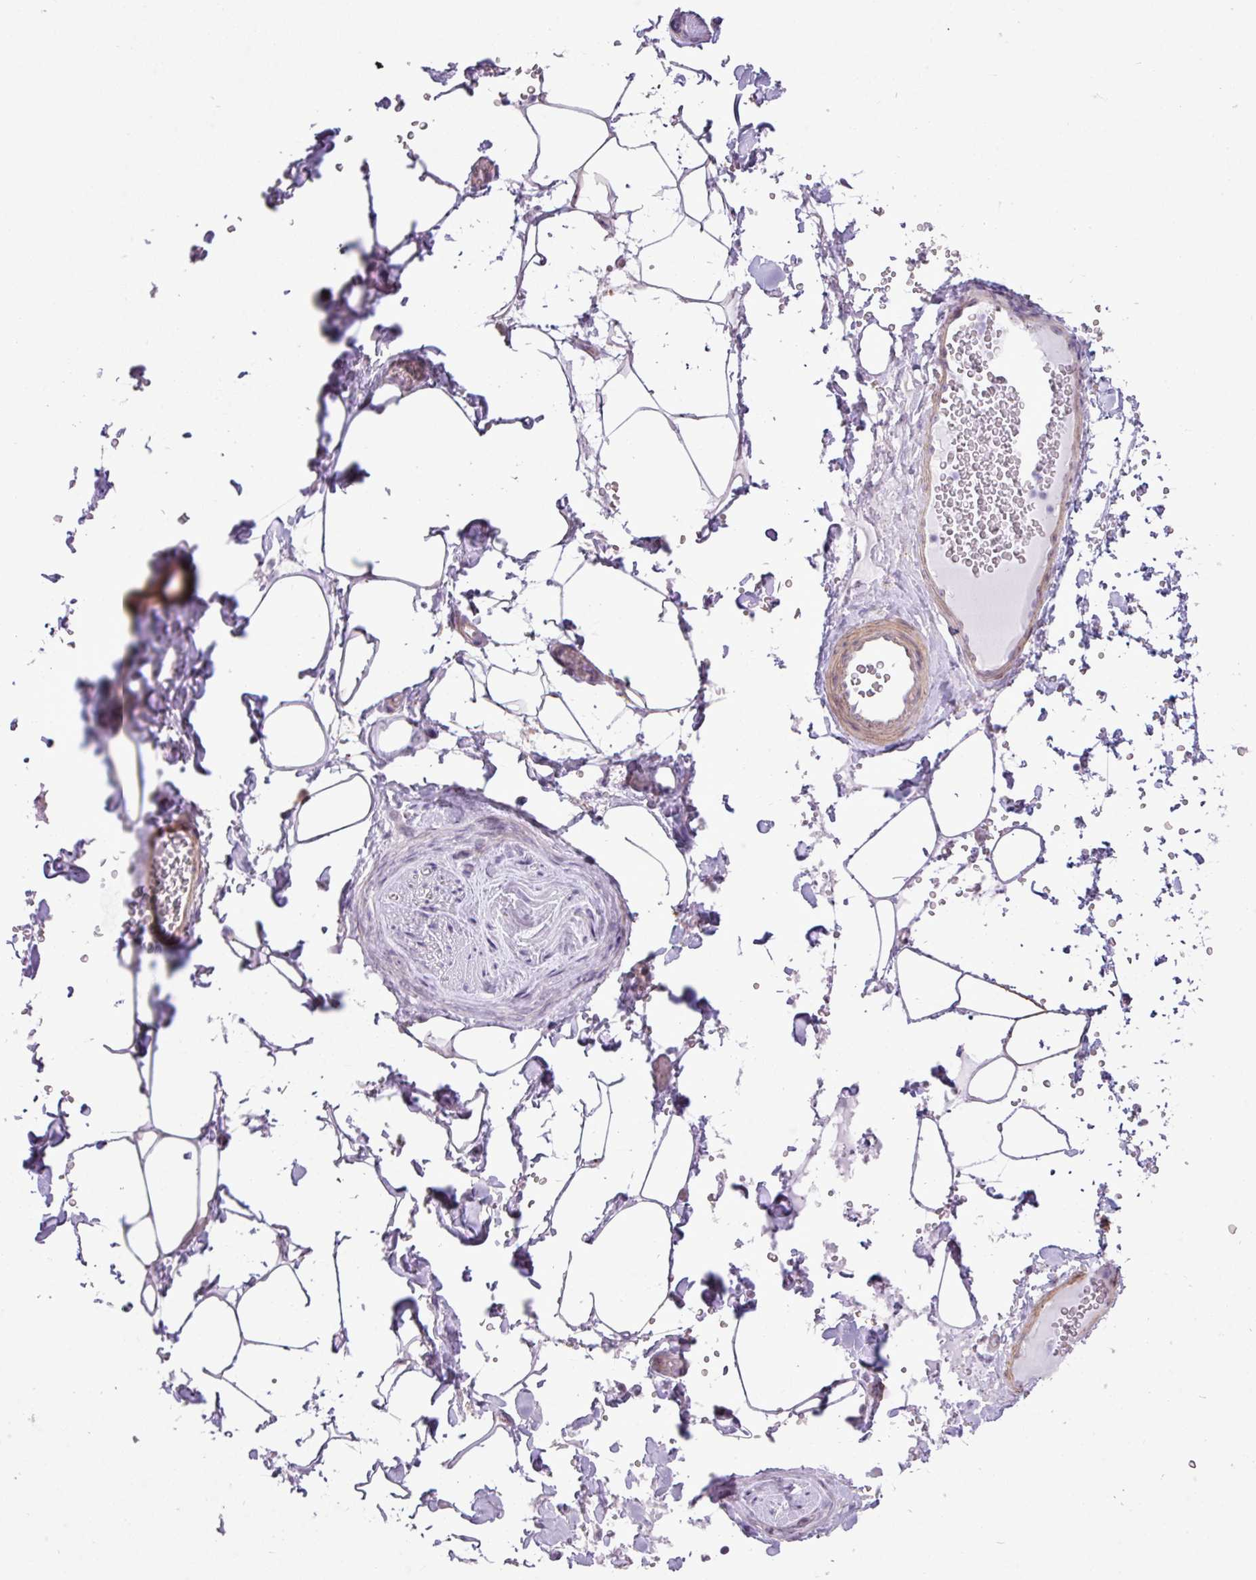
{"staining": {"intensity": "negative", "quantity": "none", "location": "none"}, "tissue": "adipose tissue", "cell_type": "Adipocytes", "image_type": "normal", "snomed": [{"axis": "morphology", "description": "Normal tissue, NOS"}, {"axis": "topography", "description": "Rectum"}, {"axis": "topography", "description": "Peripheral nerve tissue"}], "caption": "Image shows no protein positivity in adipocytes of normal adipose tissue. Nuclei are stained in blue.", "gene": "MAK16", "patient": {"sex": "female", "age": 69}}